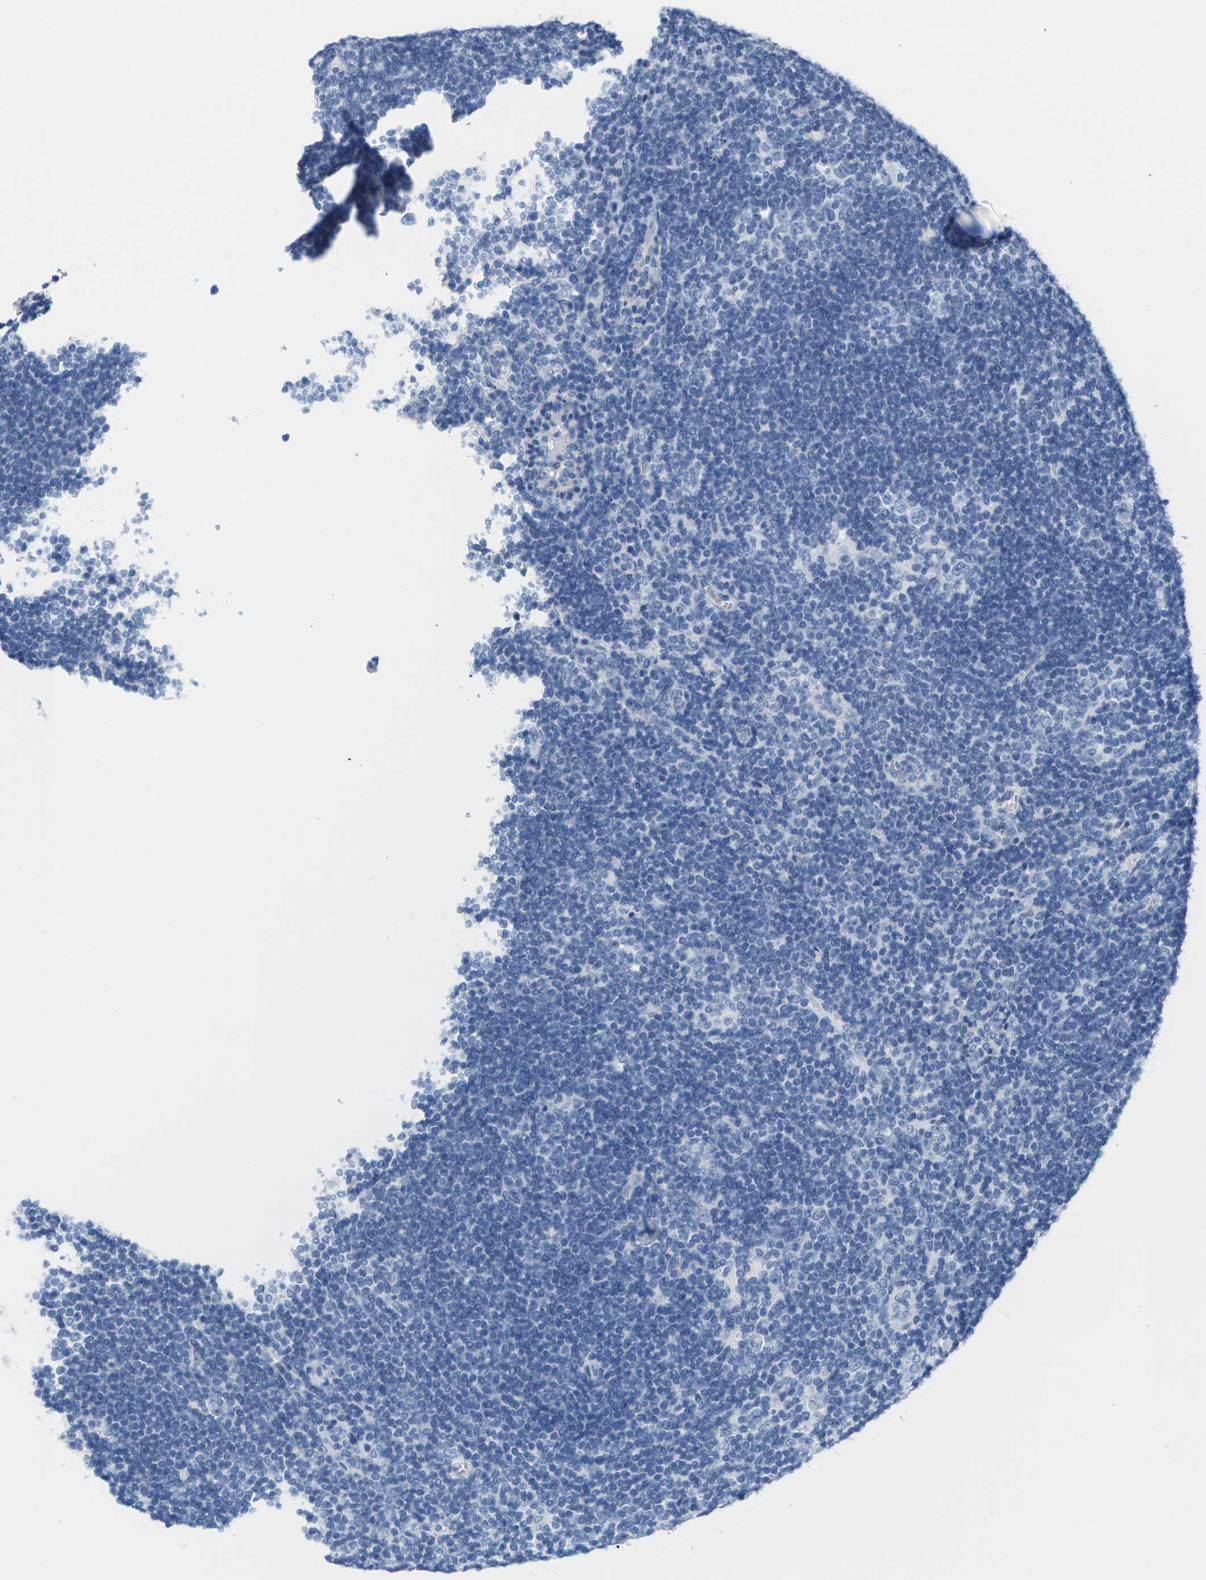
{"staining": {"intensity": "negative", "quantity": "none", "location": "none"}, "tissue": "lymphoma", "cell_type": "Tumor cells", "image_type": "cancer", "snomed": [{"axis": "morphology", "description": "Hodgkin's disease, NOS"}, {"axis": "topography", "description": "Lymph node"}], "caption": "The micrograph demonstrates no staining of tumor cells in lymphoma.", "gene": "CNN1", "patient": {"sex": "female", "age": 57}}